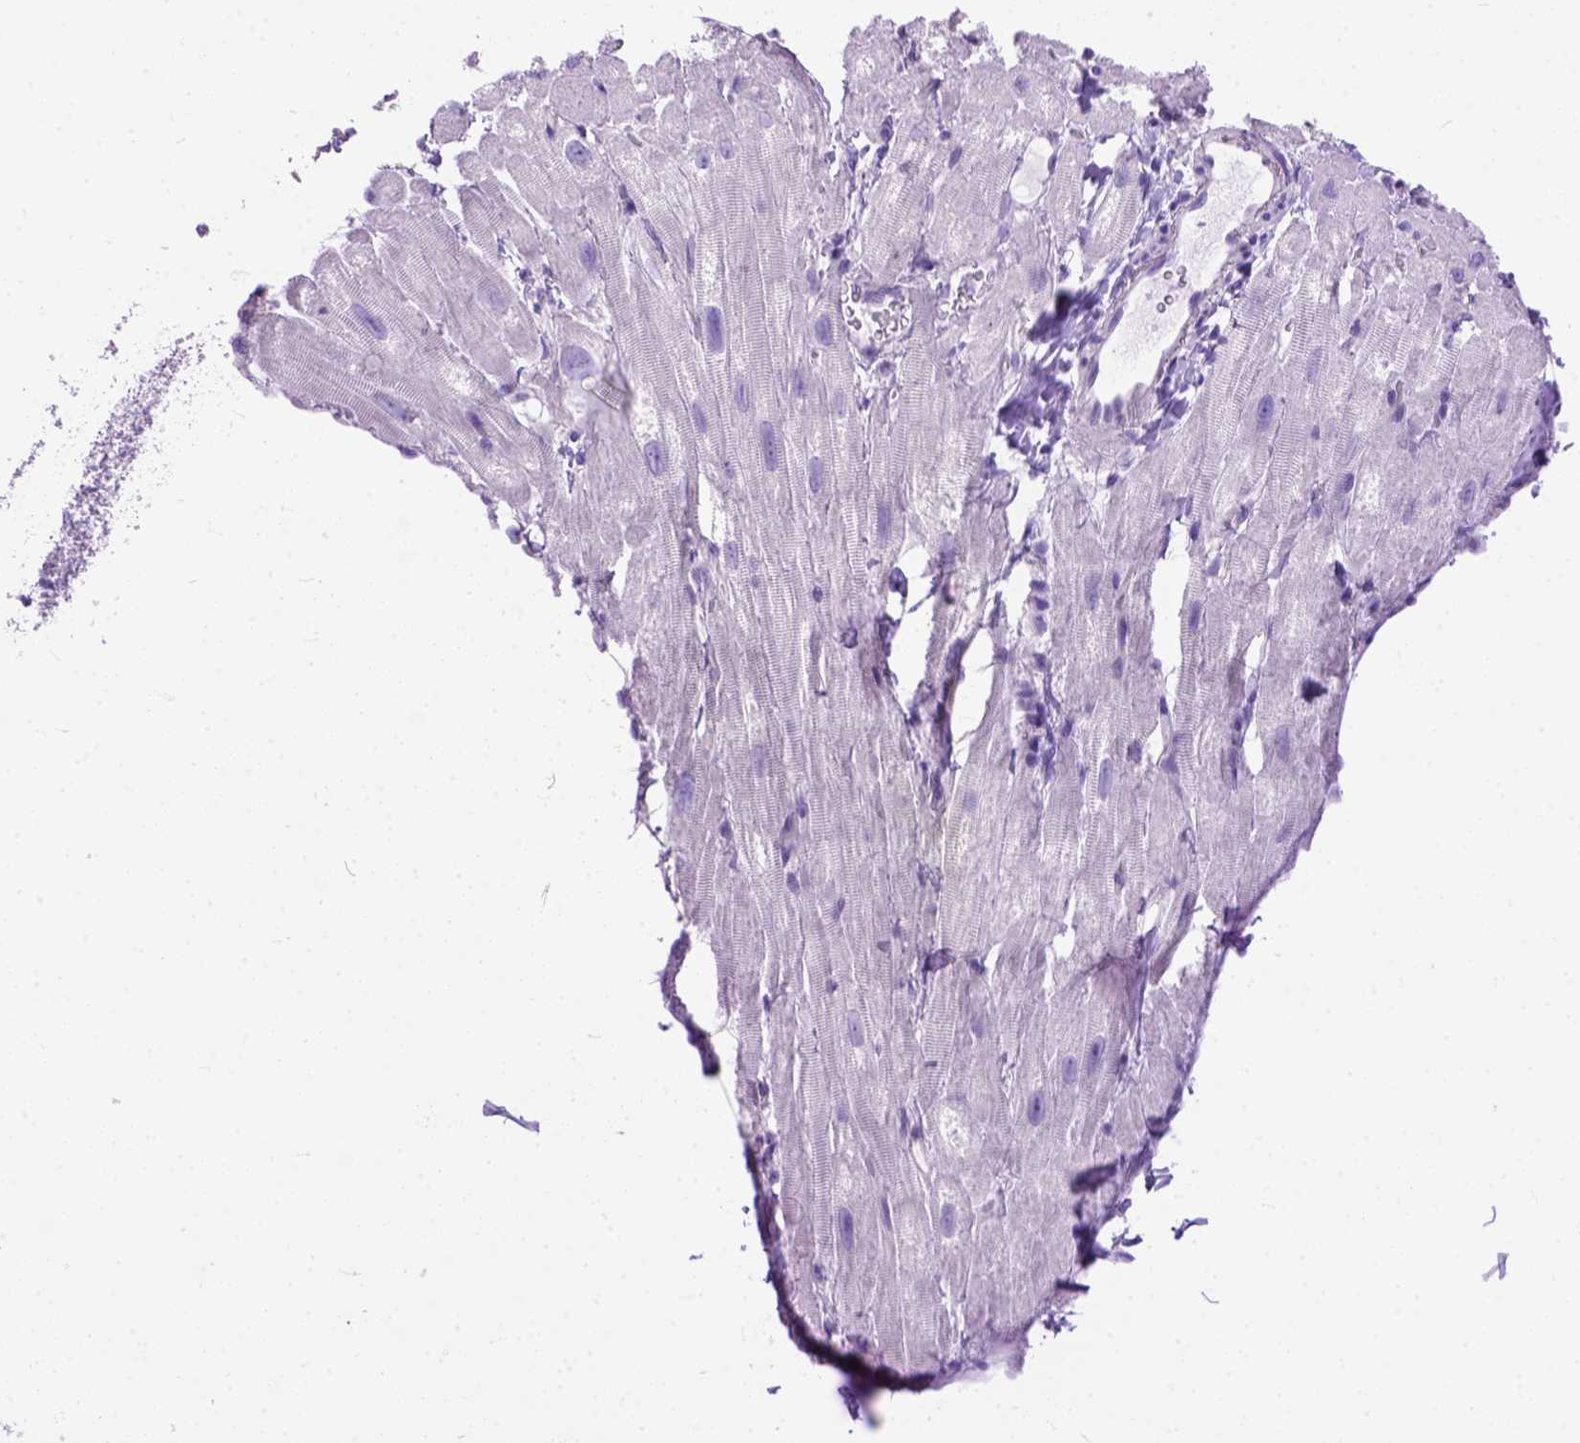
{"staining": {"intensity": "negative", "quantity": "none", "location": "none"}, "tissue": "heart muscle", "cell_type": "Cardiomyocytes", "image_type": "normal", "snomed": [{"axis": "morphology", "description": "Normal tissue, NOS"}, {"axis": "topography", "description": "Heart"}], "caption": "Image shows no significant protein positivity in cardiomyocytes of benign heart muscle.", "gene": "ODAD3", "patient": {"sex": "female", "age": 62}}